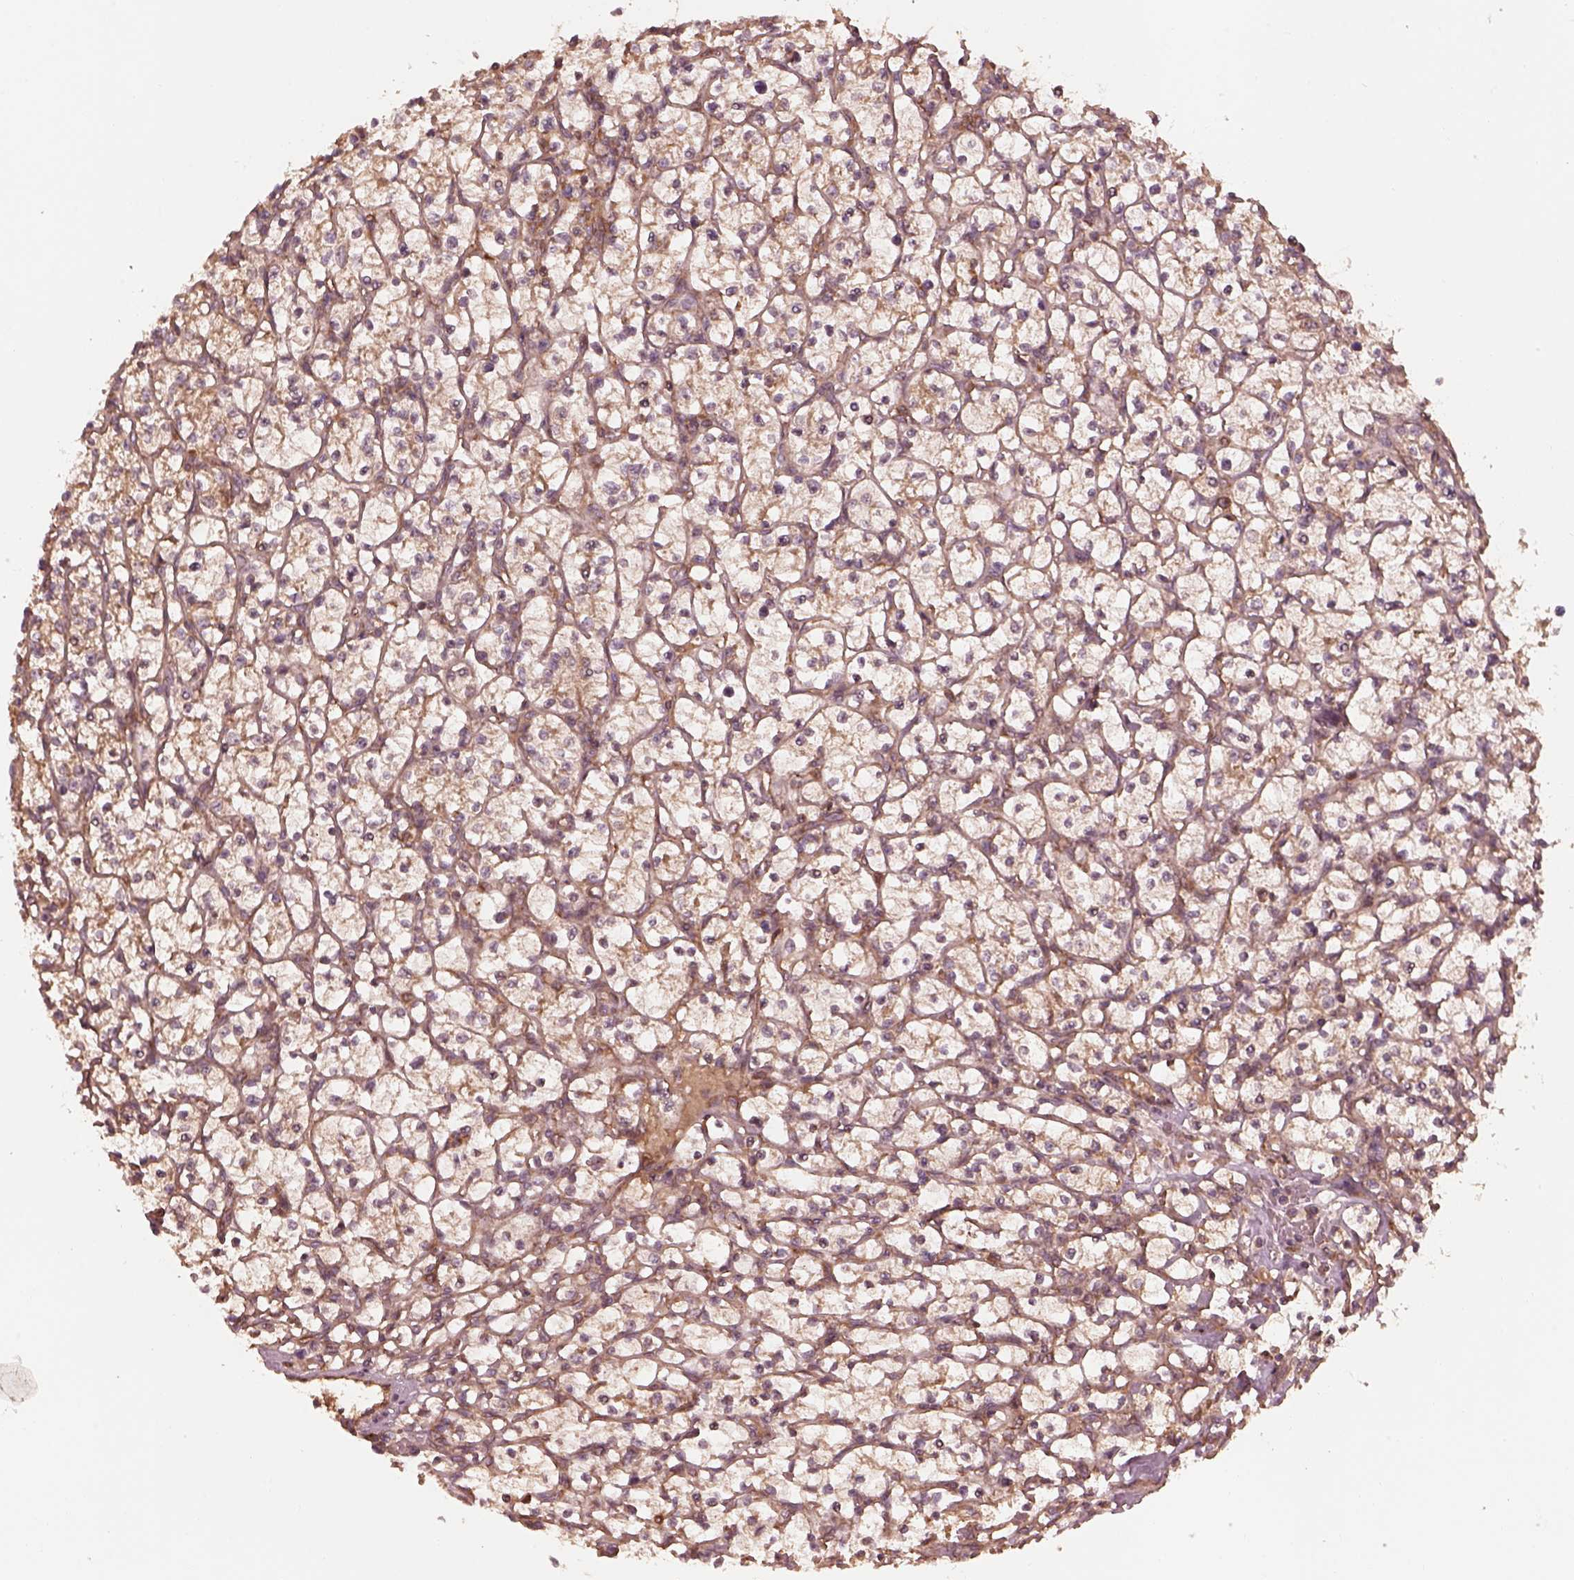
{"staining": {"intensity": "weak", "quantity": ">75%", "location": "cytoplasmic/membranous"}, "tissue": "renal cancer", "cell_type": "Tumor cells", "image_type": "cancer", "snomed": [{"axis": "morphology", "description": "Adenocarcinoma, NOS"}, {"axis": "topography", "description": "Kidney"}], "caption": "A photomicrograph of human renal adenocarcinoma stained for a protein displays weak cytoplasmic/membranous brown staining in tumor cells.", "gene": "PIK3R2", "patient": {"sex": "female", "age": 64}}